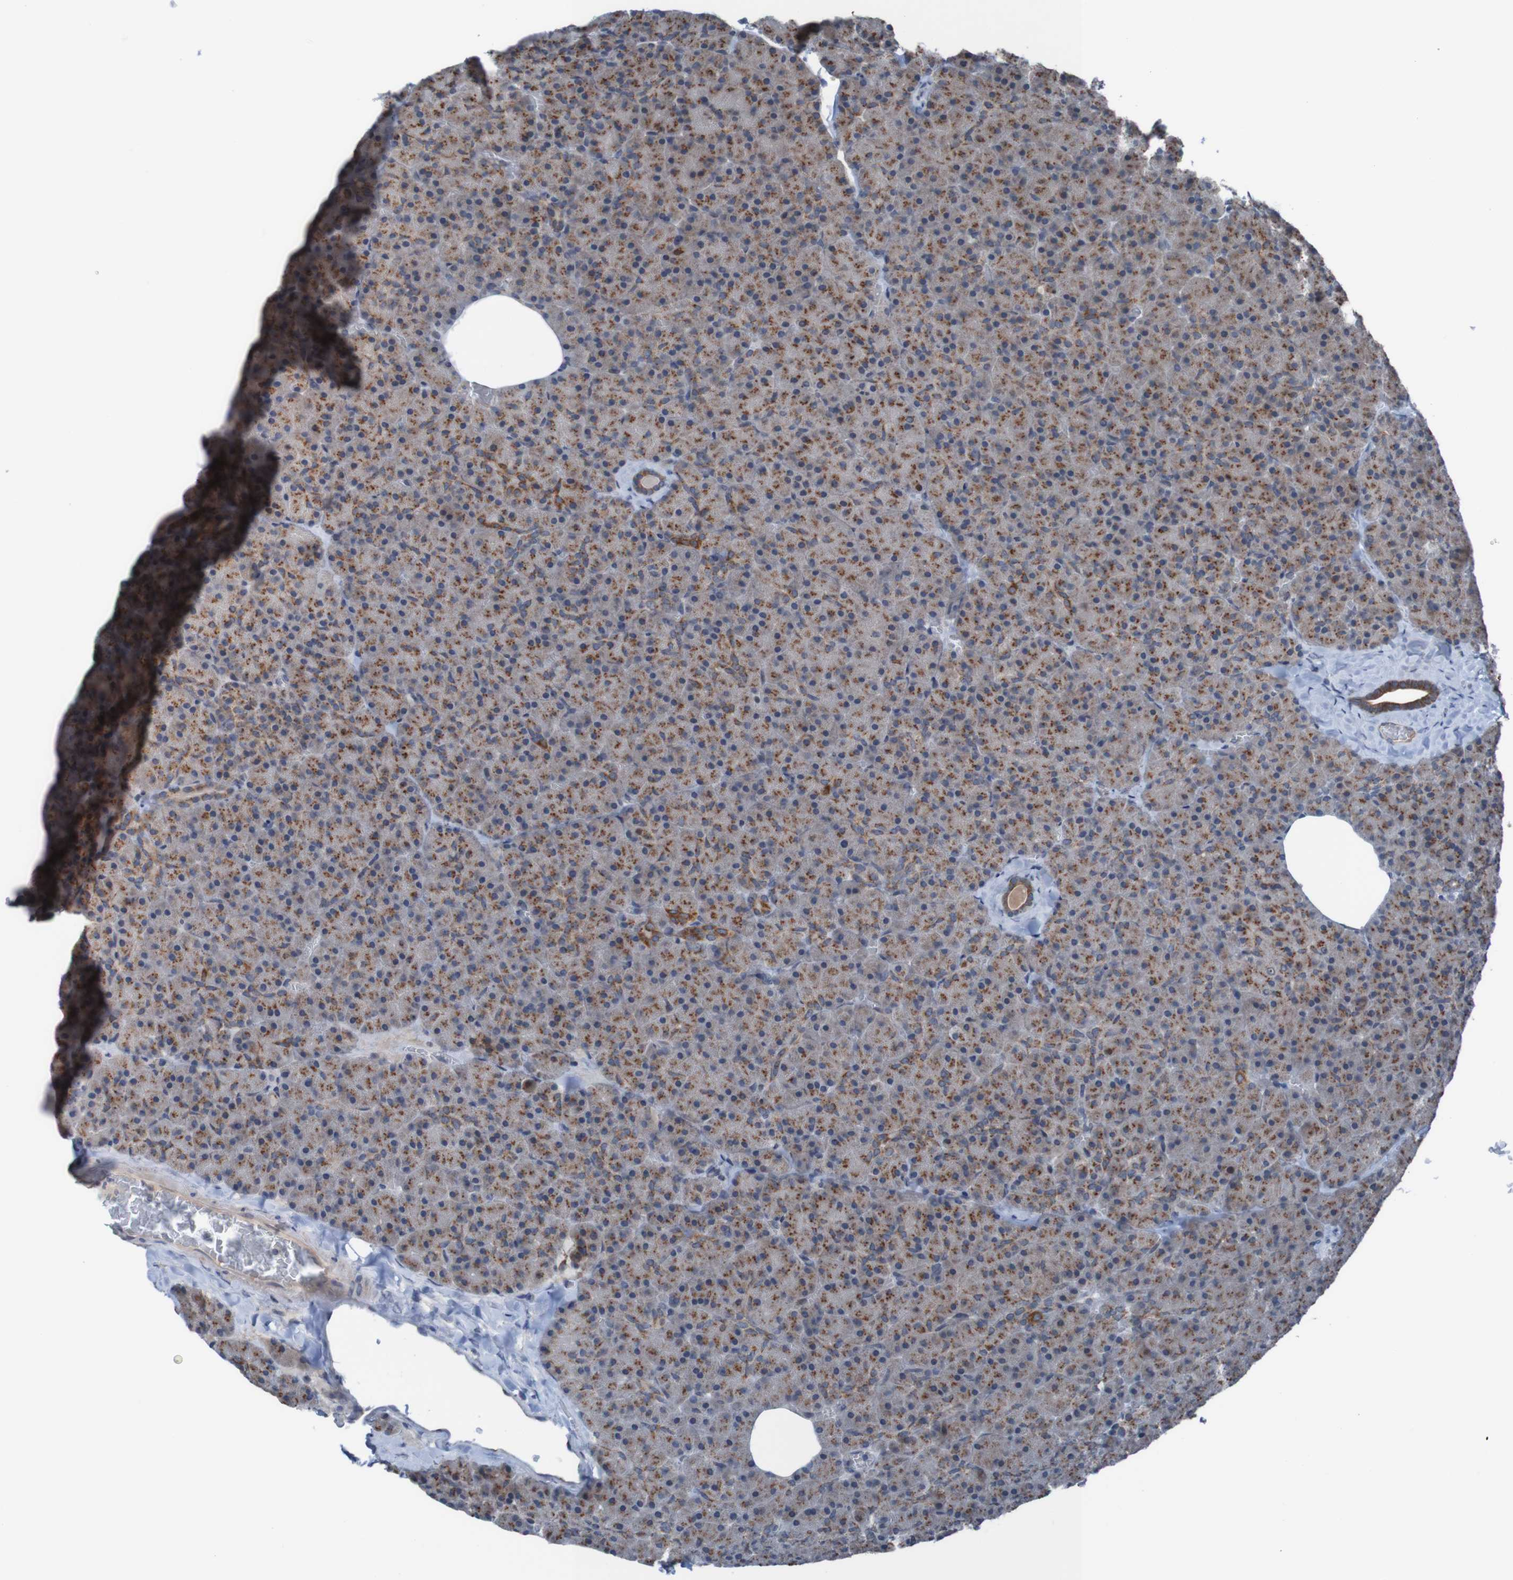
{"staining": {"intensity": "moderate", "quantity": "25%-75%", "location": "cytoplasmic/membranous"}, "tissue": "pancreas", "cell_type": "Exocrine glandular cells", "image_type": "normal", "snomed": [{"axis": "morphology", "description": "Normal tissue, NOS"}, {"axis": "topography", "description": "Pancreas"}], "caption": "Immunohistochemical staining of benign pancreas displays 25%-75% levels of moderate cytoplasmic/membranous protein expression in about 25%-75% of exocrine glandular cells.", "gene": "UNG", "patient": {"sex": "female", "age": 35}}